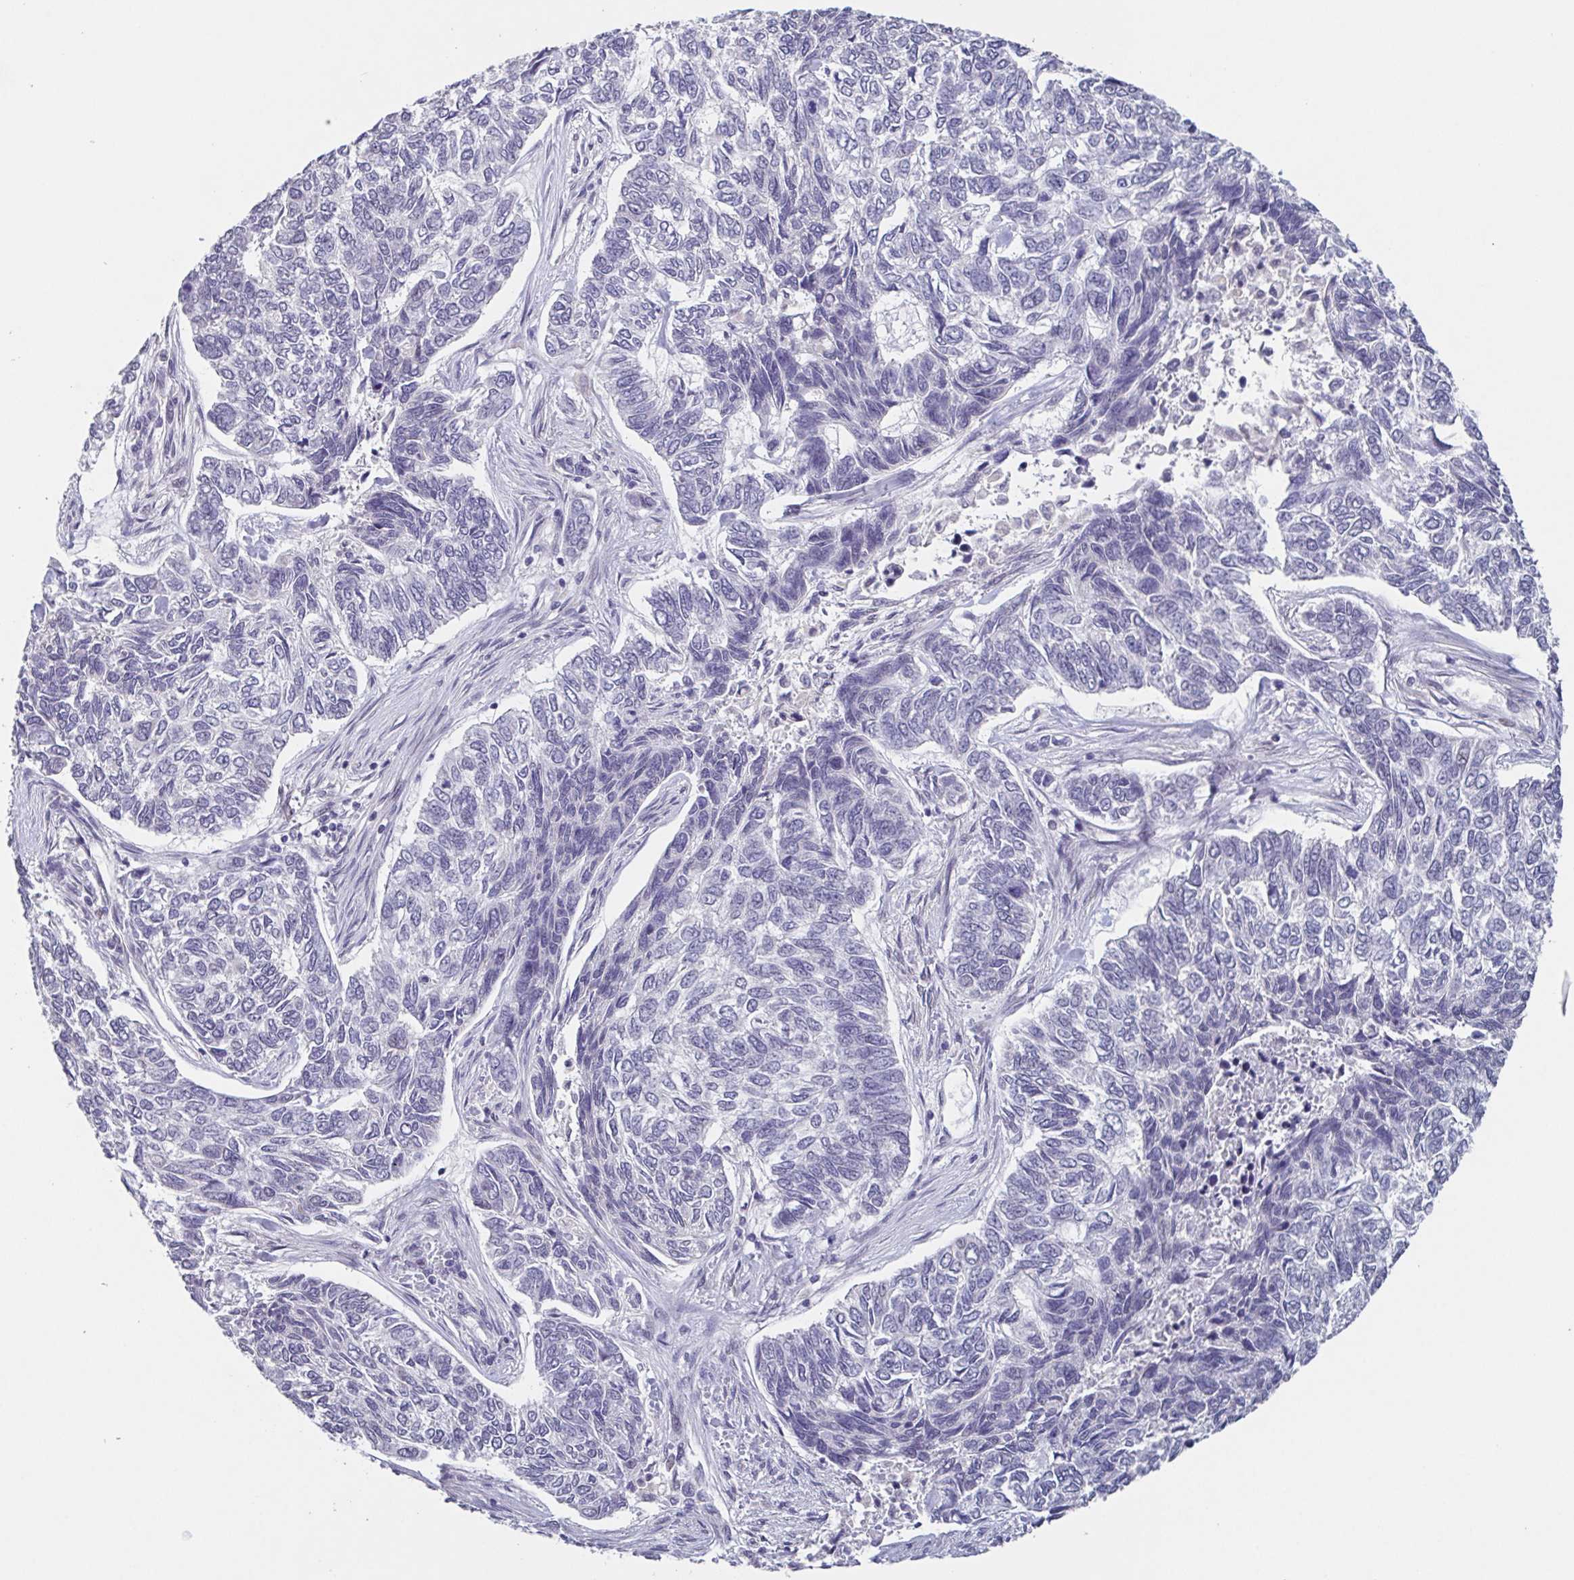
{"staining": {"intensity": "negative", "quantity": "none", "location": "none"}, "tissue": "skin cancer", "cell_type": "Tumor cells", "image_type": "cancer", "snomed": [{"axis": "morphology", "description": "Basal cell carcinoma"}, {"axis": "topography", "description": "Skin"}], "caption": "A micrograph of skin cancer stained for a protein reveals no brown staining in tumor cells.", "gene": "GHRL", "patient": {"sex": "female", "age": 65}}